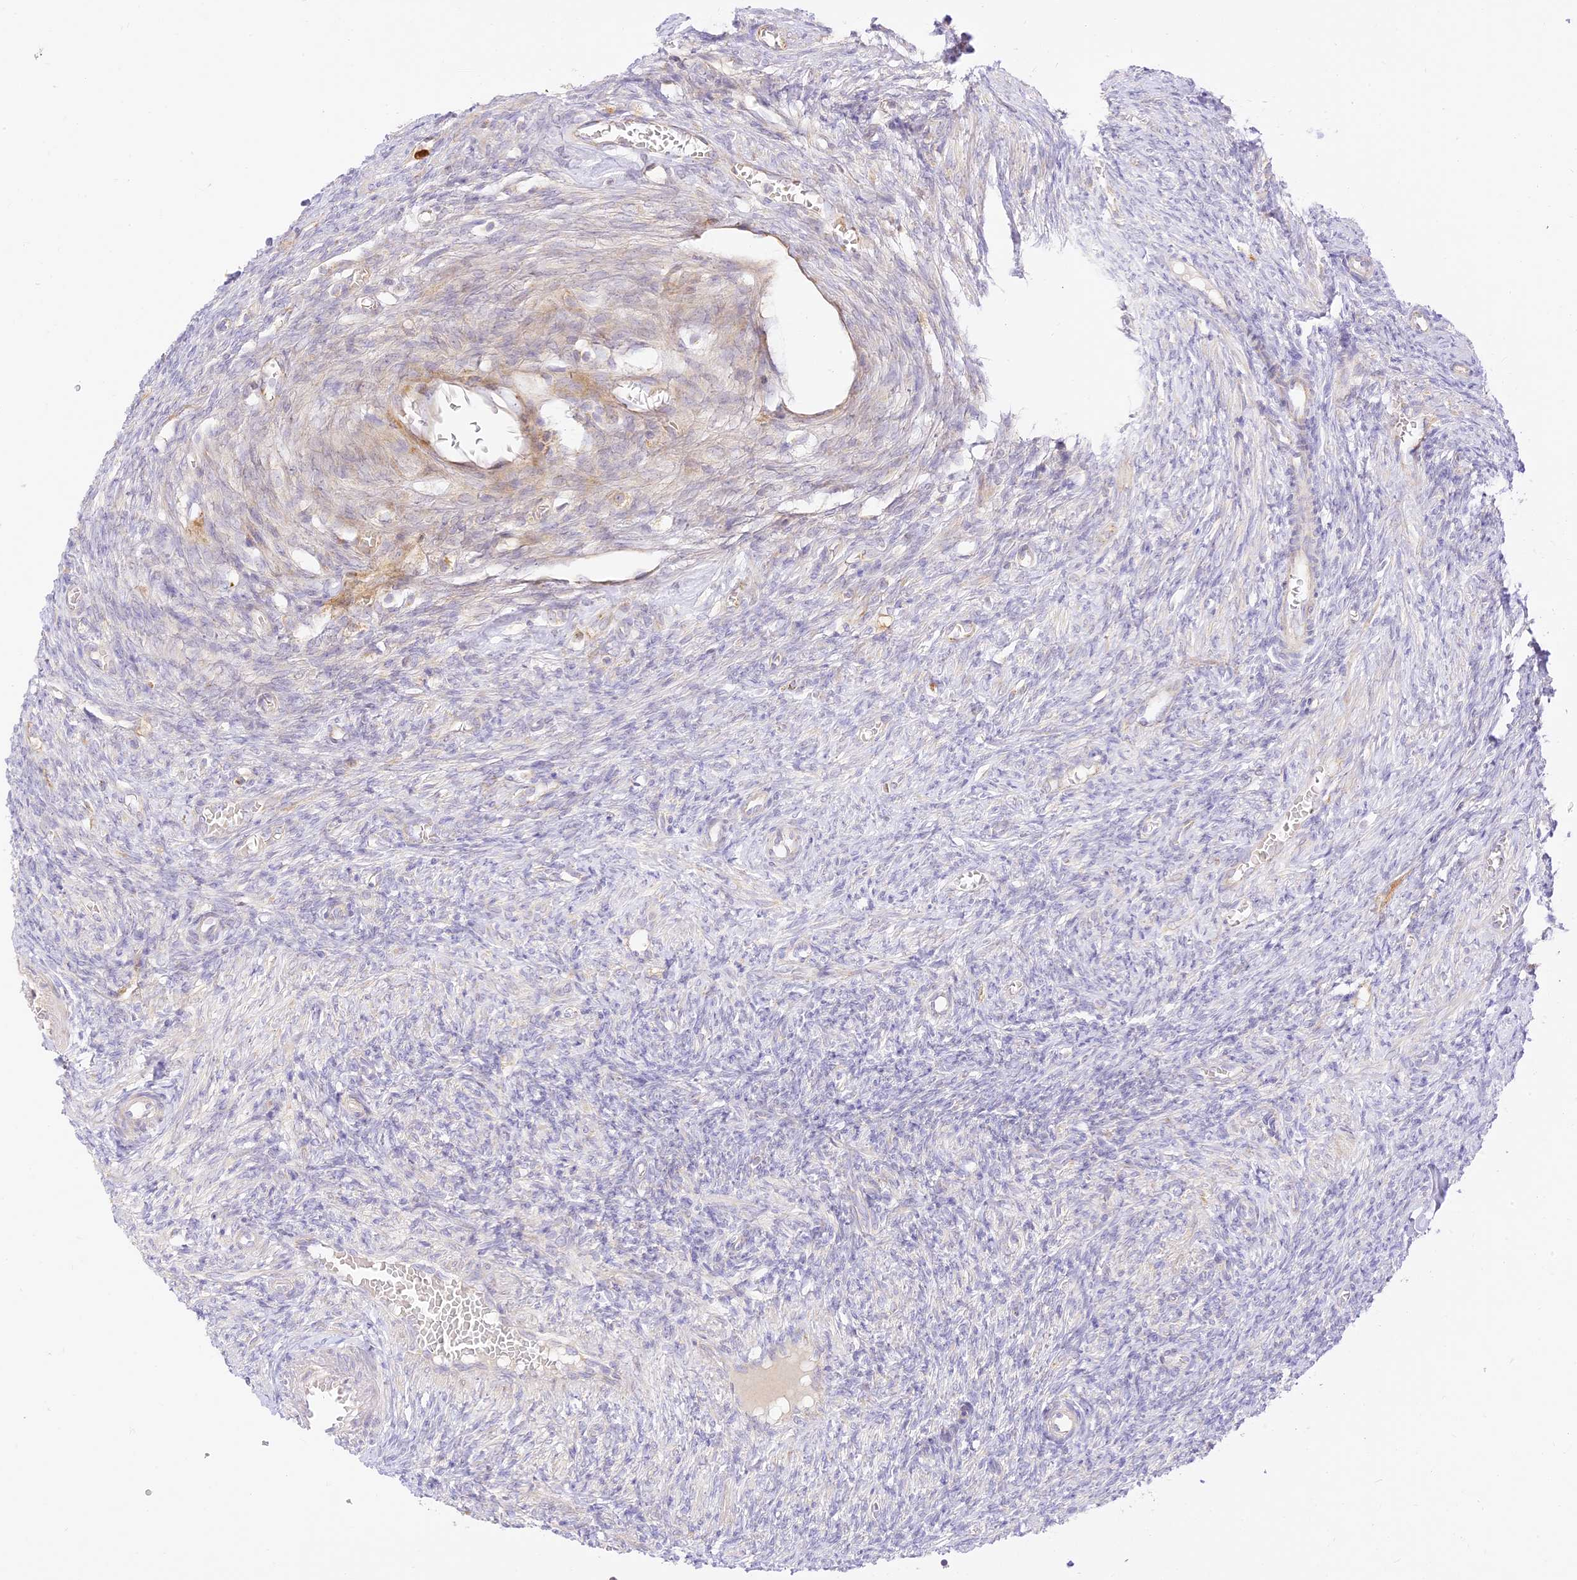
{"staining": {"intensity": "negative", "quantity": "none", "location": "none"}, "tissue": "ovary", "cell_type": "Ovarian stroma cells", "image_type": "normal", "snomed": [{"axis": "morphology", "description": "Normal tissue, NOS"}, {"axis": "topography", "description": "Ovary"}], "caption": "High power microscopy photomicrograph of an immunohistochemistry (IHC) image of unremarkable ovary, revealing no significant staining in ovarian stroma cells.", "gene": "LRRC15", "patient": {"sex": "female", "age": 27}}